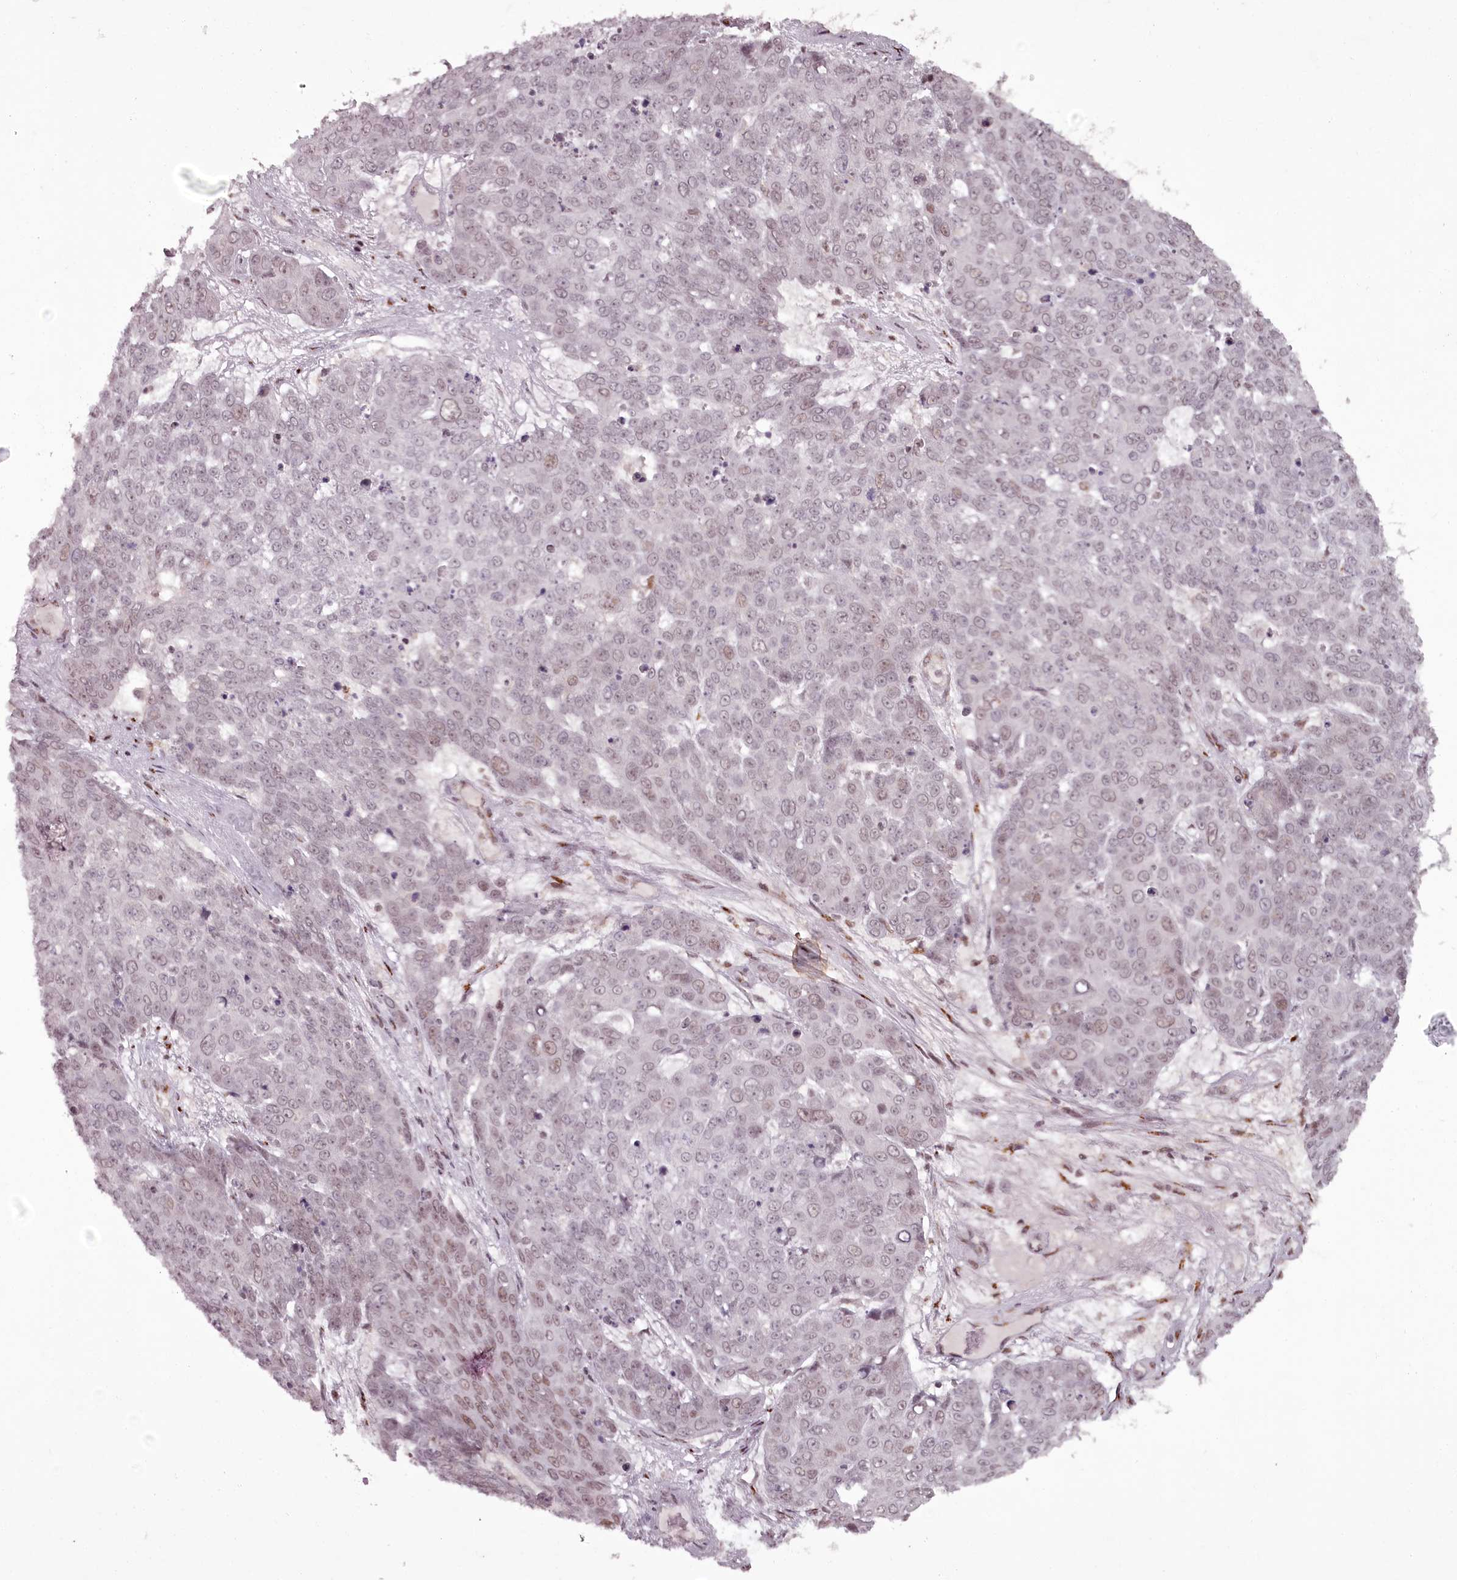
{"staining": {"intensity": "weak", "quantity": "<25%", "location": "nuclear"}, "tissue": "skin cancer", "cell_type": "Tumor cells", "image_type": "cancer", "snomed": [{"axis": "morphology", "description": "Squamous cell carcinoma, NOS"}, {"axis": "topography", "description": "Skin"}], "caption": "This image is of skin squamous cell carcinoma stained with immunohistochemistry to label a protein in brown with the nuclei are counter-stained blue. There is no expression in tumor cells. (Stains: DAB (3,3'-diaminobenzidine) immunohistochemistry with hematoxylin counter stain, Microscopy: brightfield microscopy at high magnification).", "gene": "CEP83", "patient": {"sex": "male", "age": 71}}